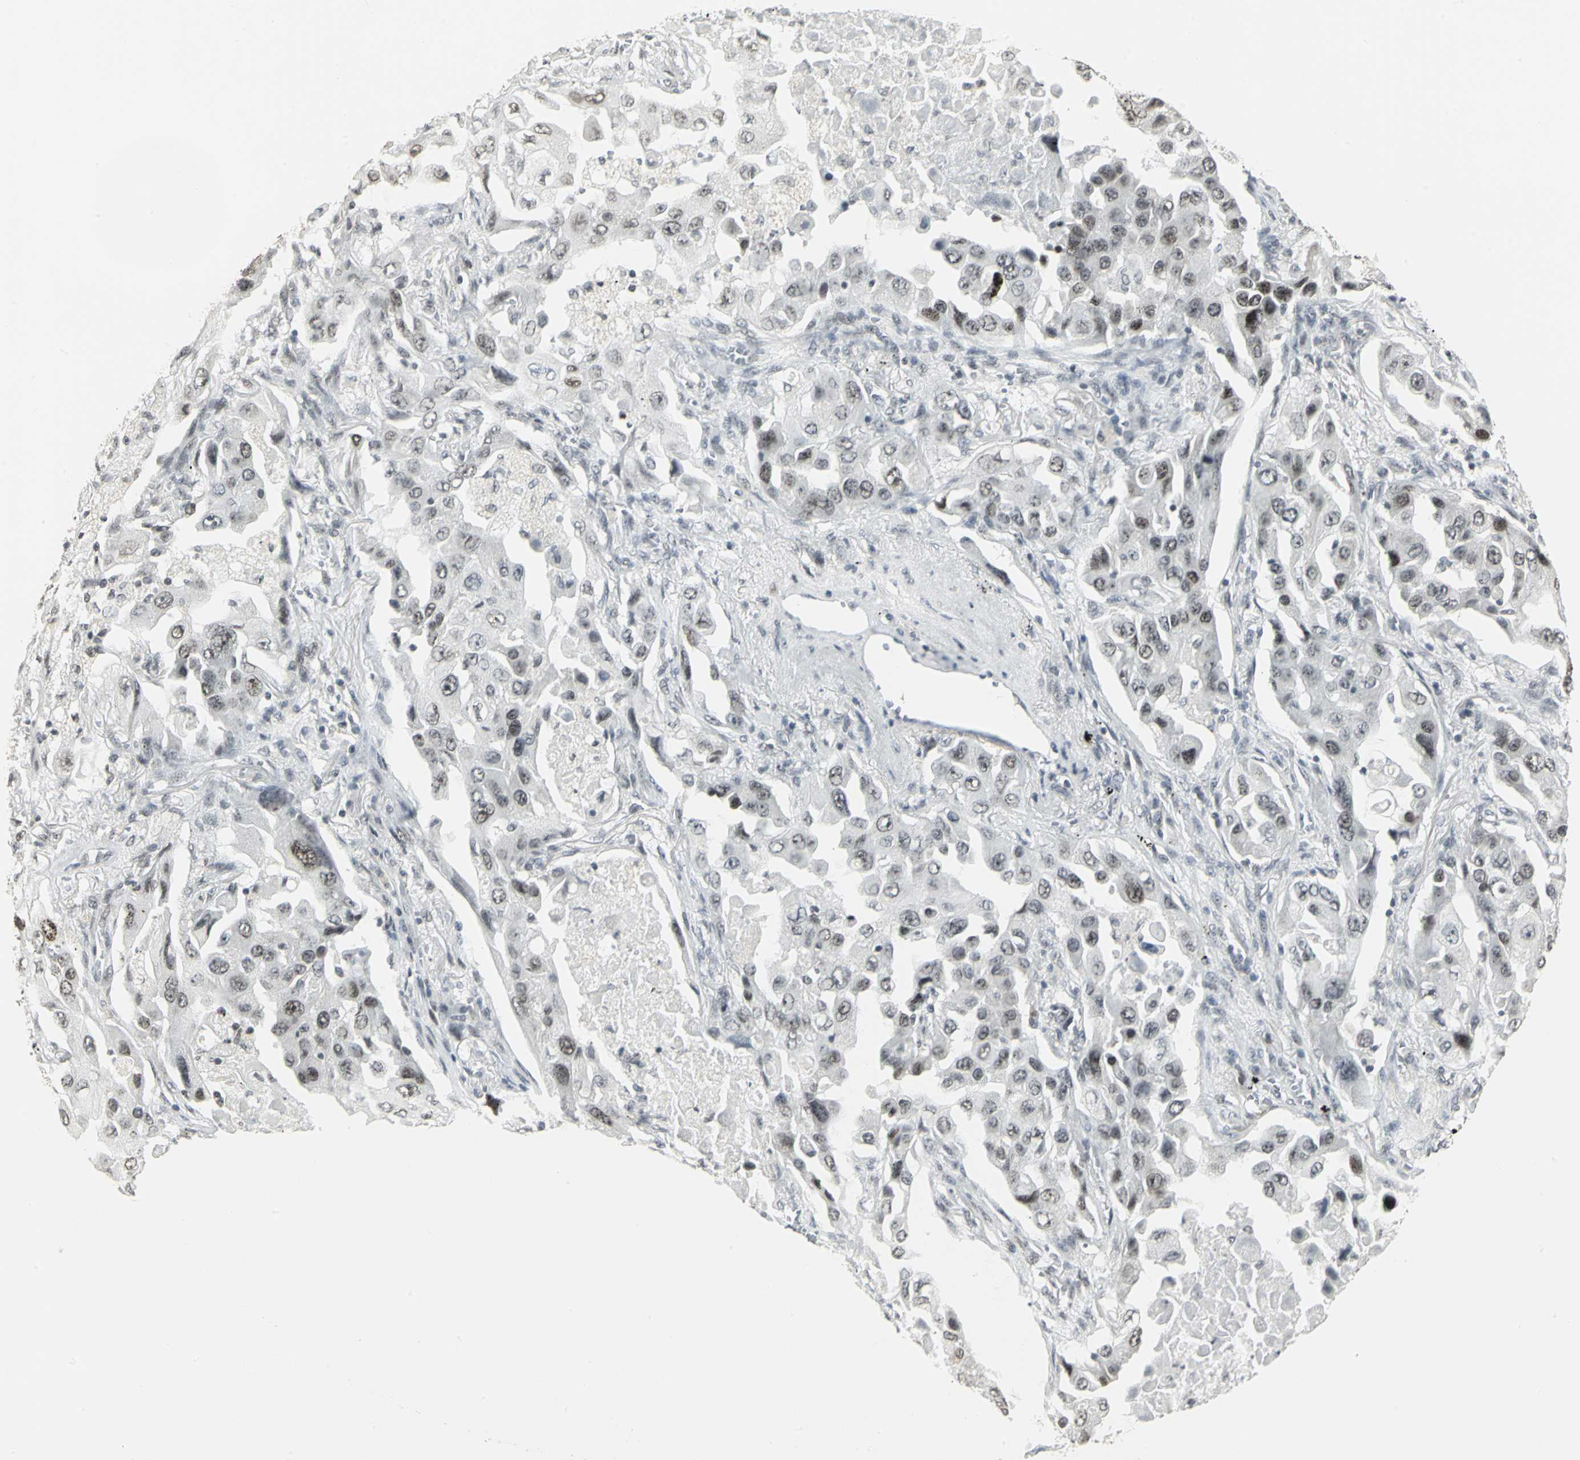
{"staining": {"intensity": "moderate", "quantity": ">75%", "location": "nuclear"}, "tissue": "lung cancer", "cell_type": "Tumor cells", "image_type": "cancer", "snomed": [{"axis": "morphology", "description": "Adenocarcinoma, NOS"}, {"axis": "topography", "description": "Lung"}], "caption": "Moderate nuclear positivity for a protein is present in approximately >75% of tumor cells of lung cancer (adenocarcinoma) using immunohistochemistry.", "gene": "CBX3", "patient": {"sex": "female", "age": 65}}